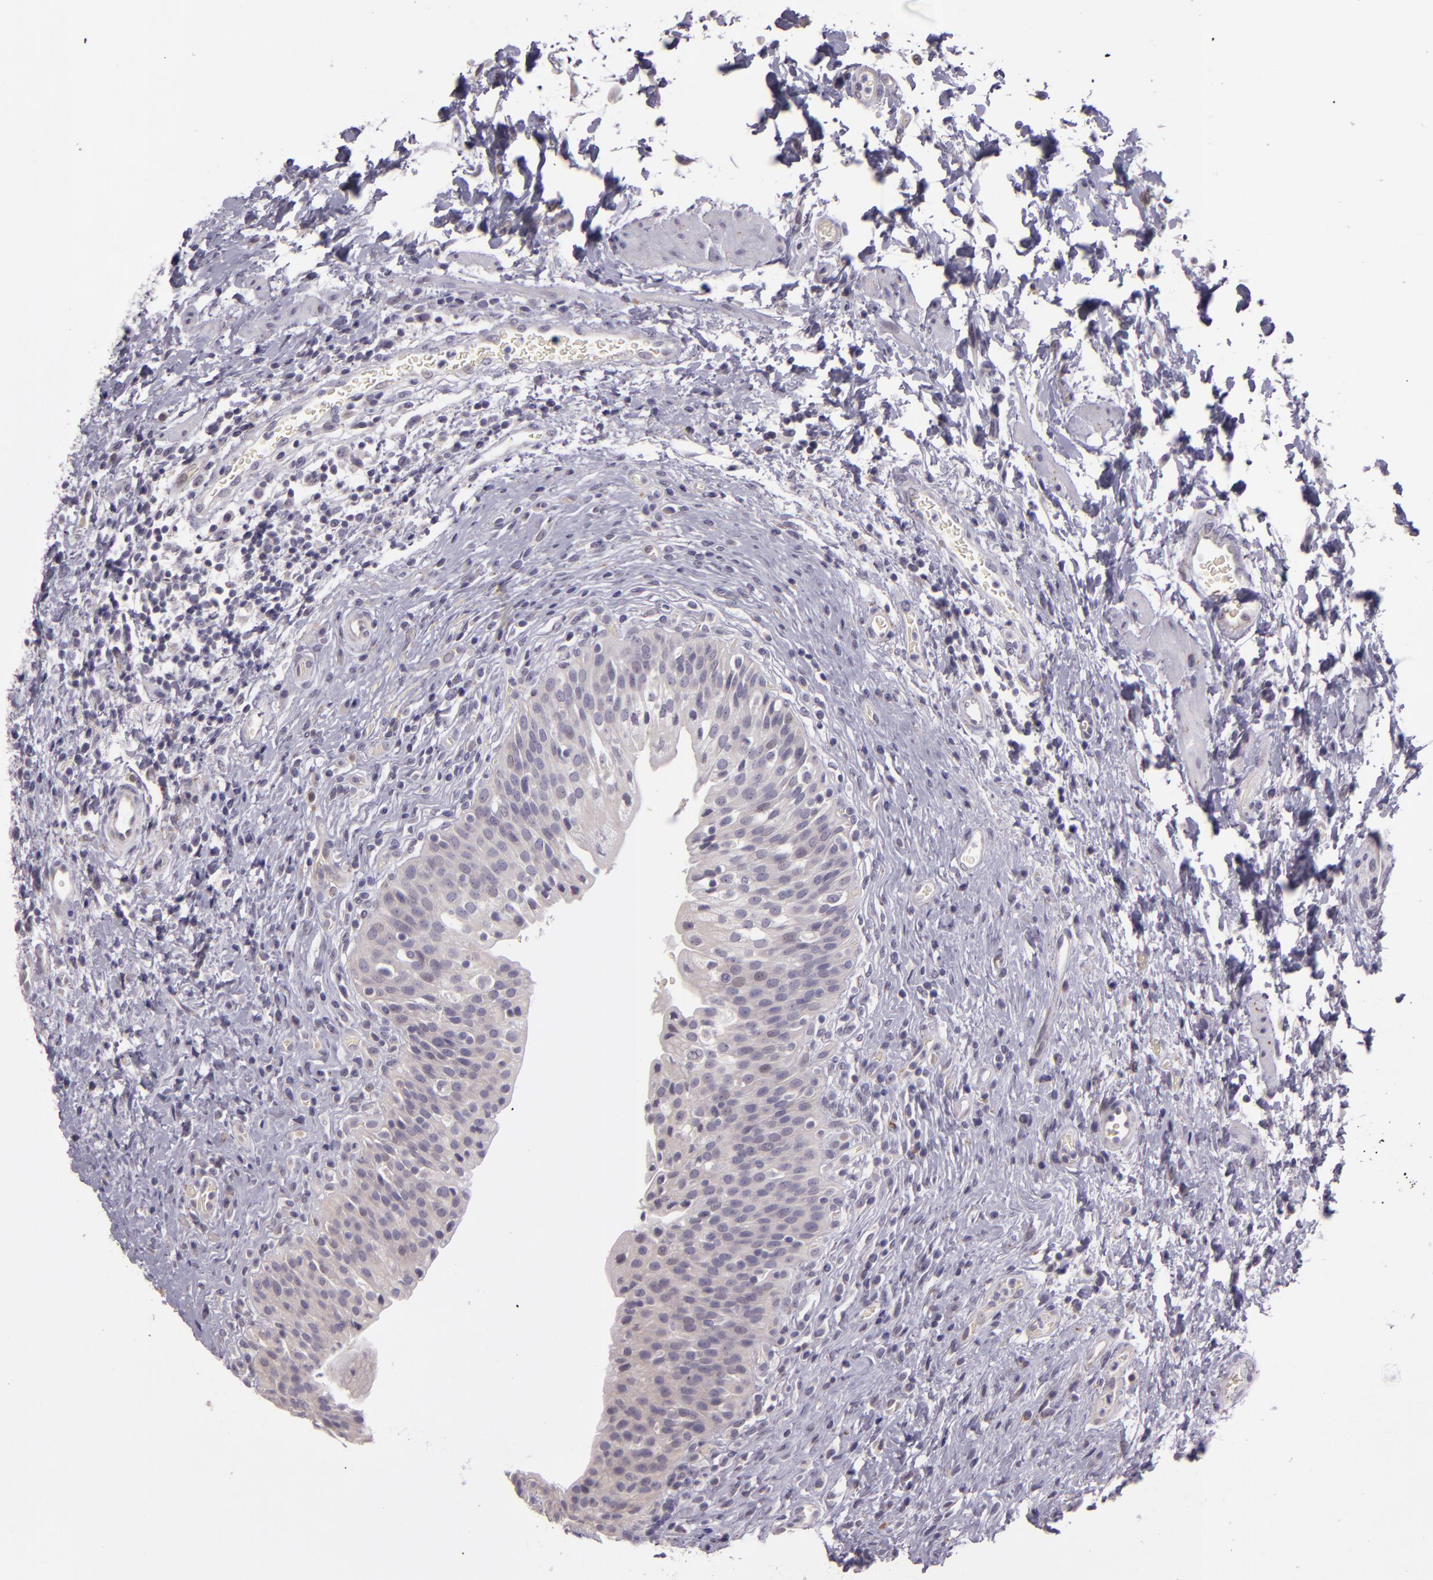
{"staining": {"intensity": "negative", "quantity": "none", "location": "none"}, "tissue": "urinary bladder", "cell_type": "Urothelial cells", "image_type": "normal", "snomed": [{"axis": "morphology", "description": "Normal tissue, NOS"}, {"axis": "topography", "description": "Urinary bladder"}], "caption": "High power microscopy micrograph of an immunohistochemistry photomicrograph of unremarkable urinary bladder, revealing no significant positivity in urothelial cells.", "gene": "SNCB", "patient": {"sex": "male", "age": 51}}